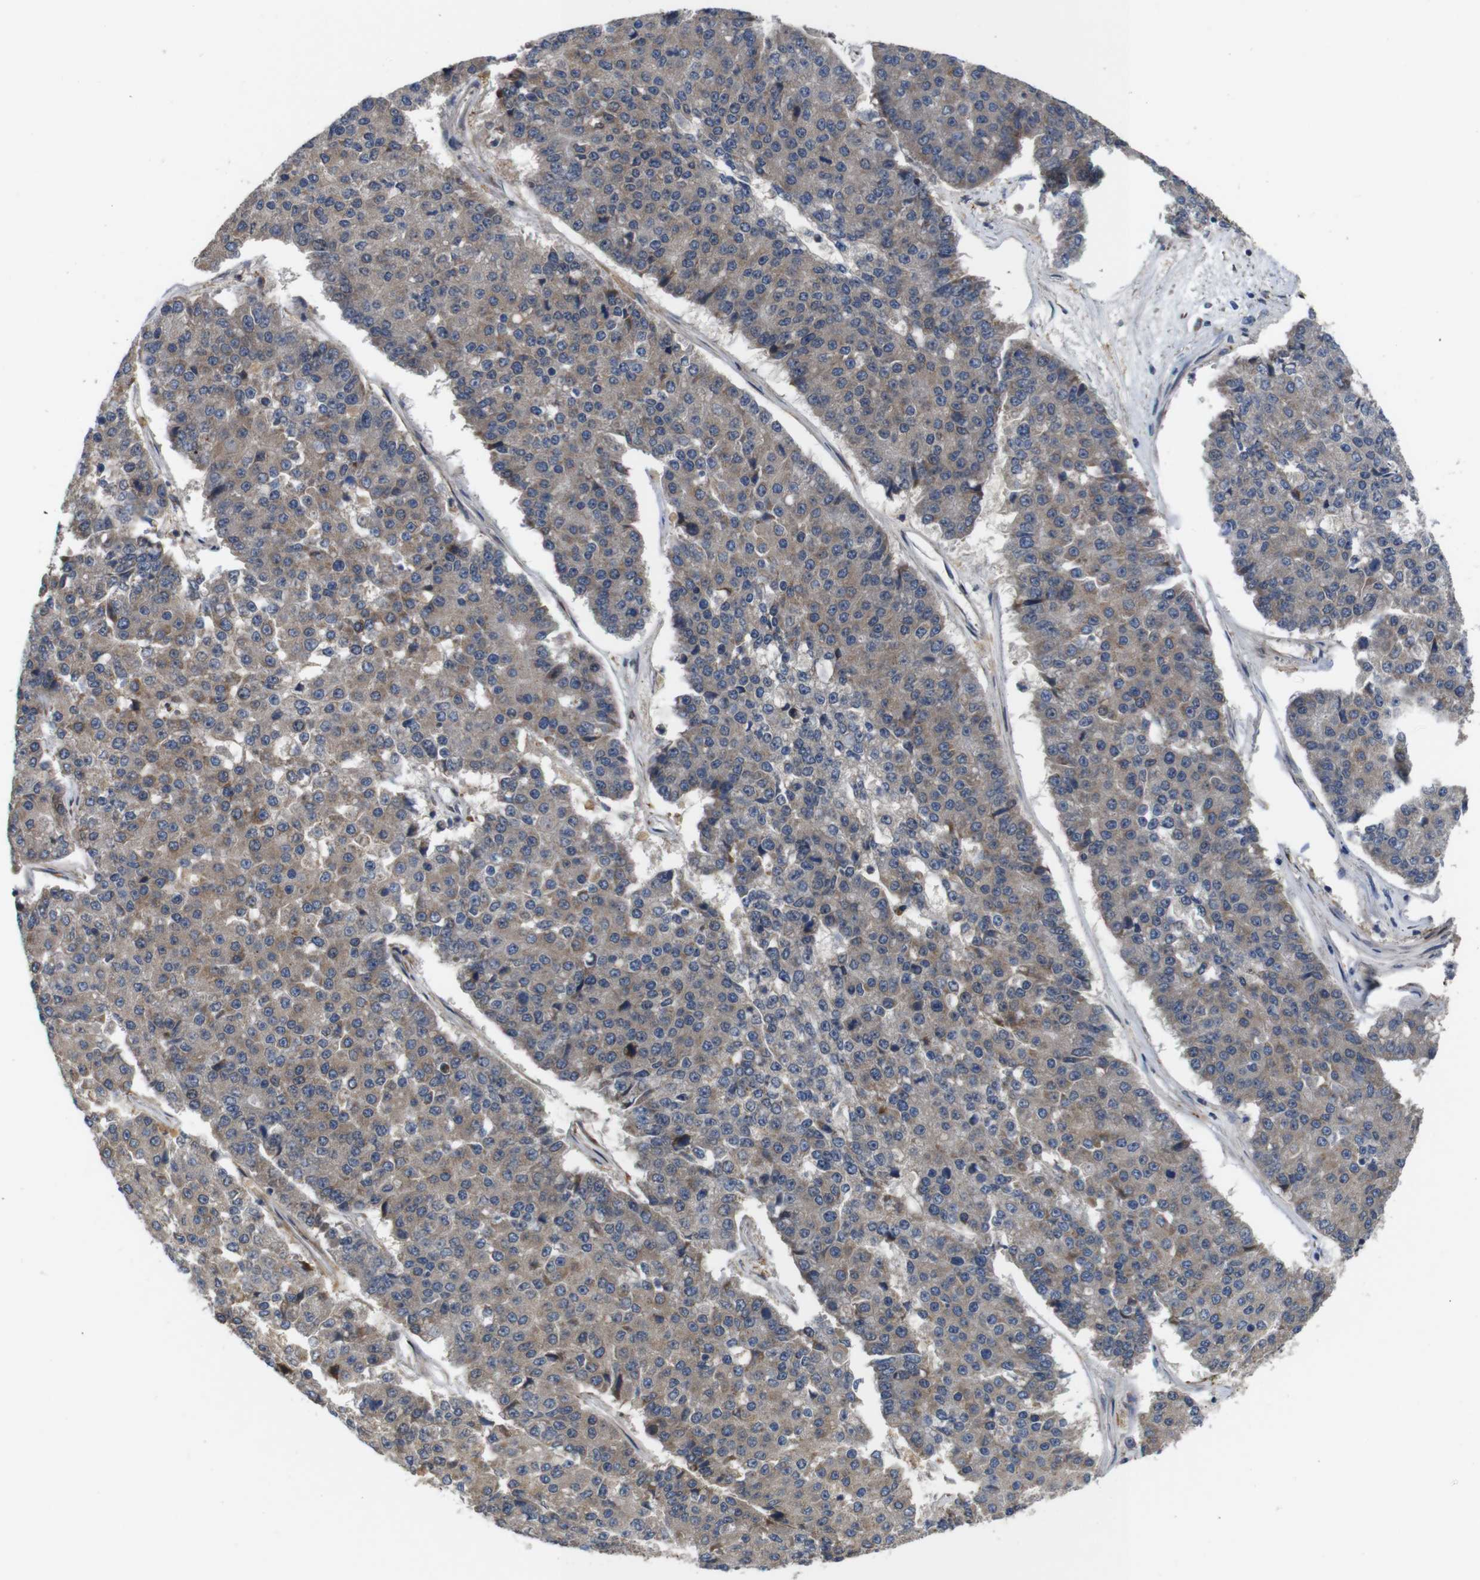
{"staining": {"intensity": "weak", "quantity": ">75%", "location": "cytoplasmic/membranous"}, "tissue": "pancreatic cancer", "cell_type": "Tumor cells", "image_type": "cancer", "snomed": [{"axis": "morphology", "description": "Adenocarcinoma, NOS"}, {"axis": "topography", "description": "Pancreas"}], "caption": "This is an image of IHC staining of adenocarcinoma (pancreatic), which shows weak staining in the cytoplasmic/membranous of tumor cells.", "gene": "GGT7", "patient": {"sex": "male", "age": 50}}